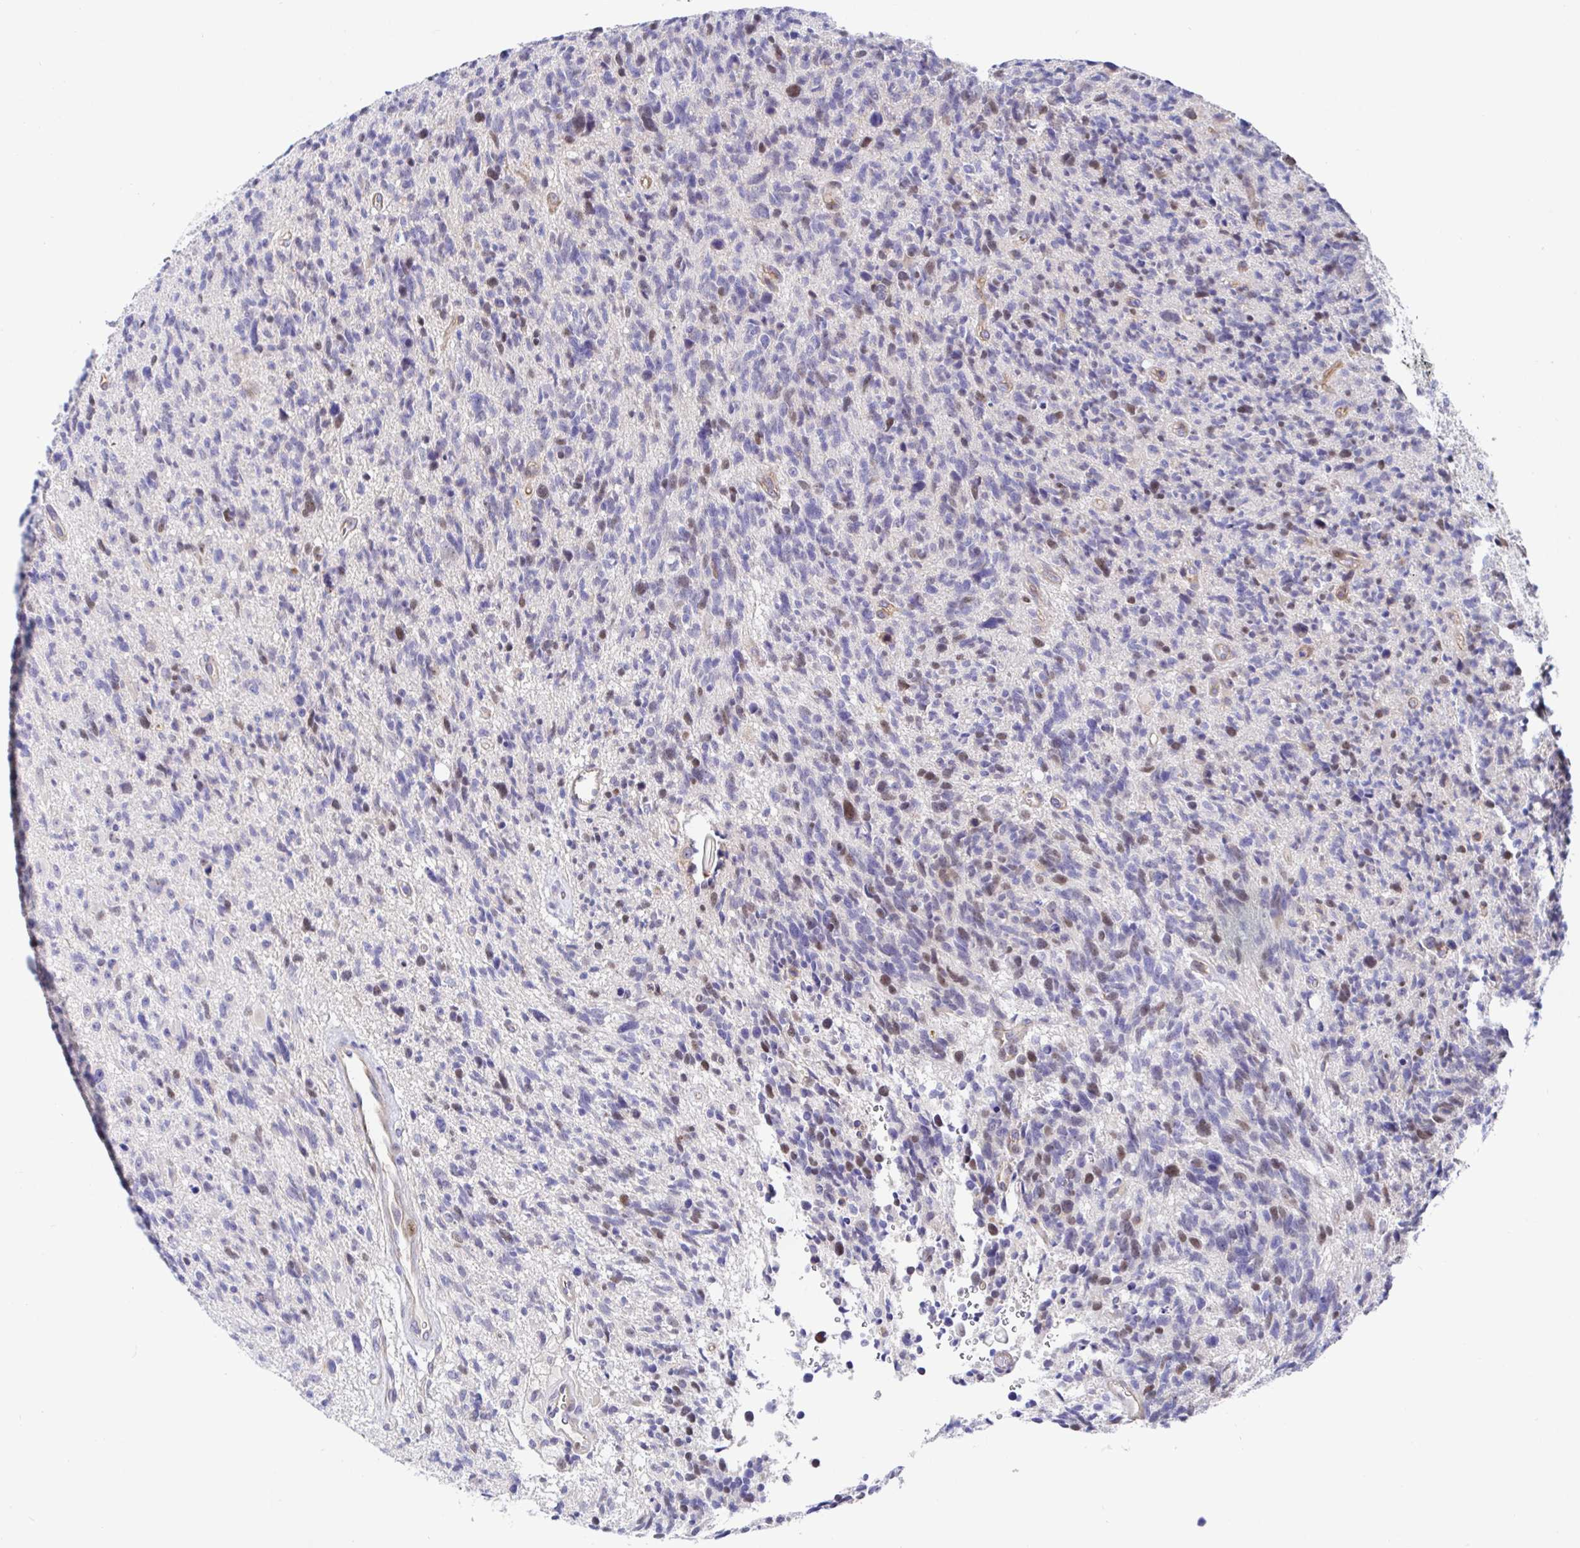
{"staining": {"intensity": "moderate", "quantity": "<25%", "location": "nuclear"}, "tissue": "glioma", "cell_type": "Tumor cells", "image_type": "cancer", "snomed": [{"axis": "morphology", "description": "Glioma, malignant, High grade"}, {"axis": "topography", "description": "Brain"}], "caption": "A high-resolution image shows immunohistochemistry staining of high-grade glioma (malignant), which demonstrates moderate nuclear positivity in approximately <25% of tumor cells.", "gene": "TIMELESS", "patient": {"sex": "male", "age": 29}}